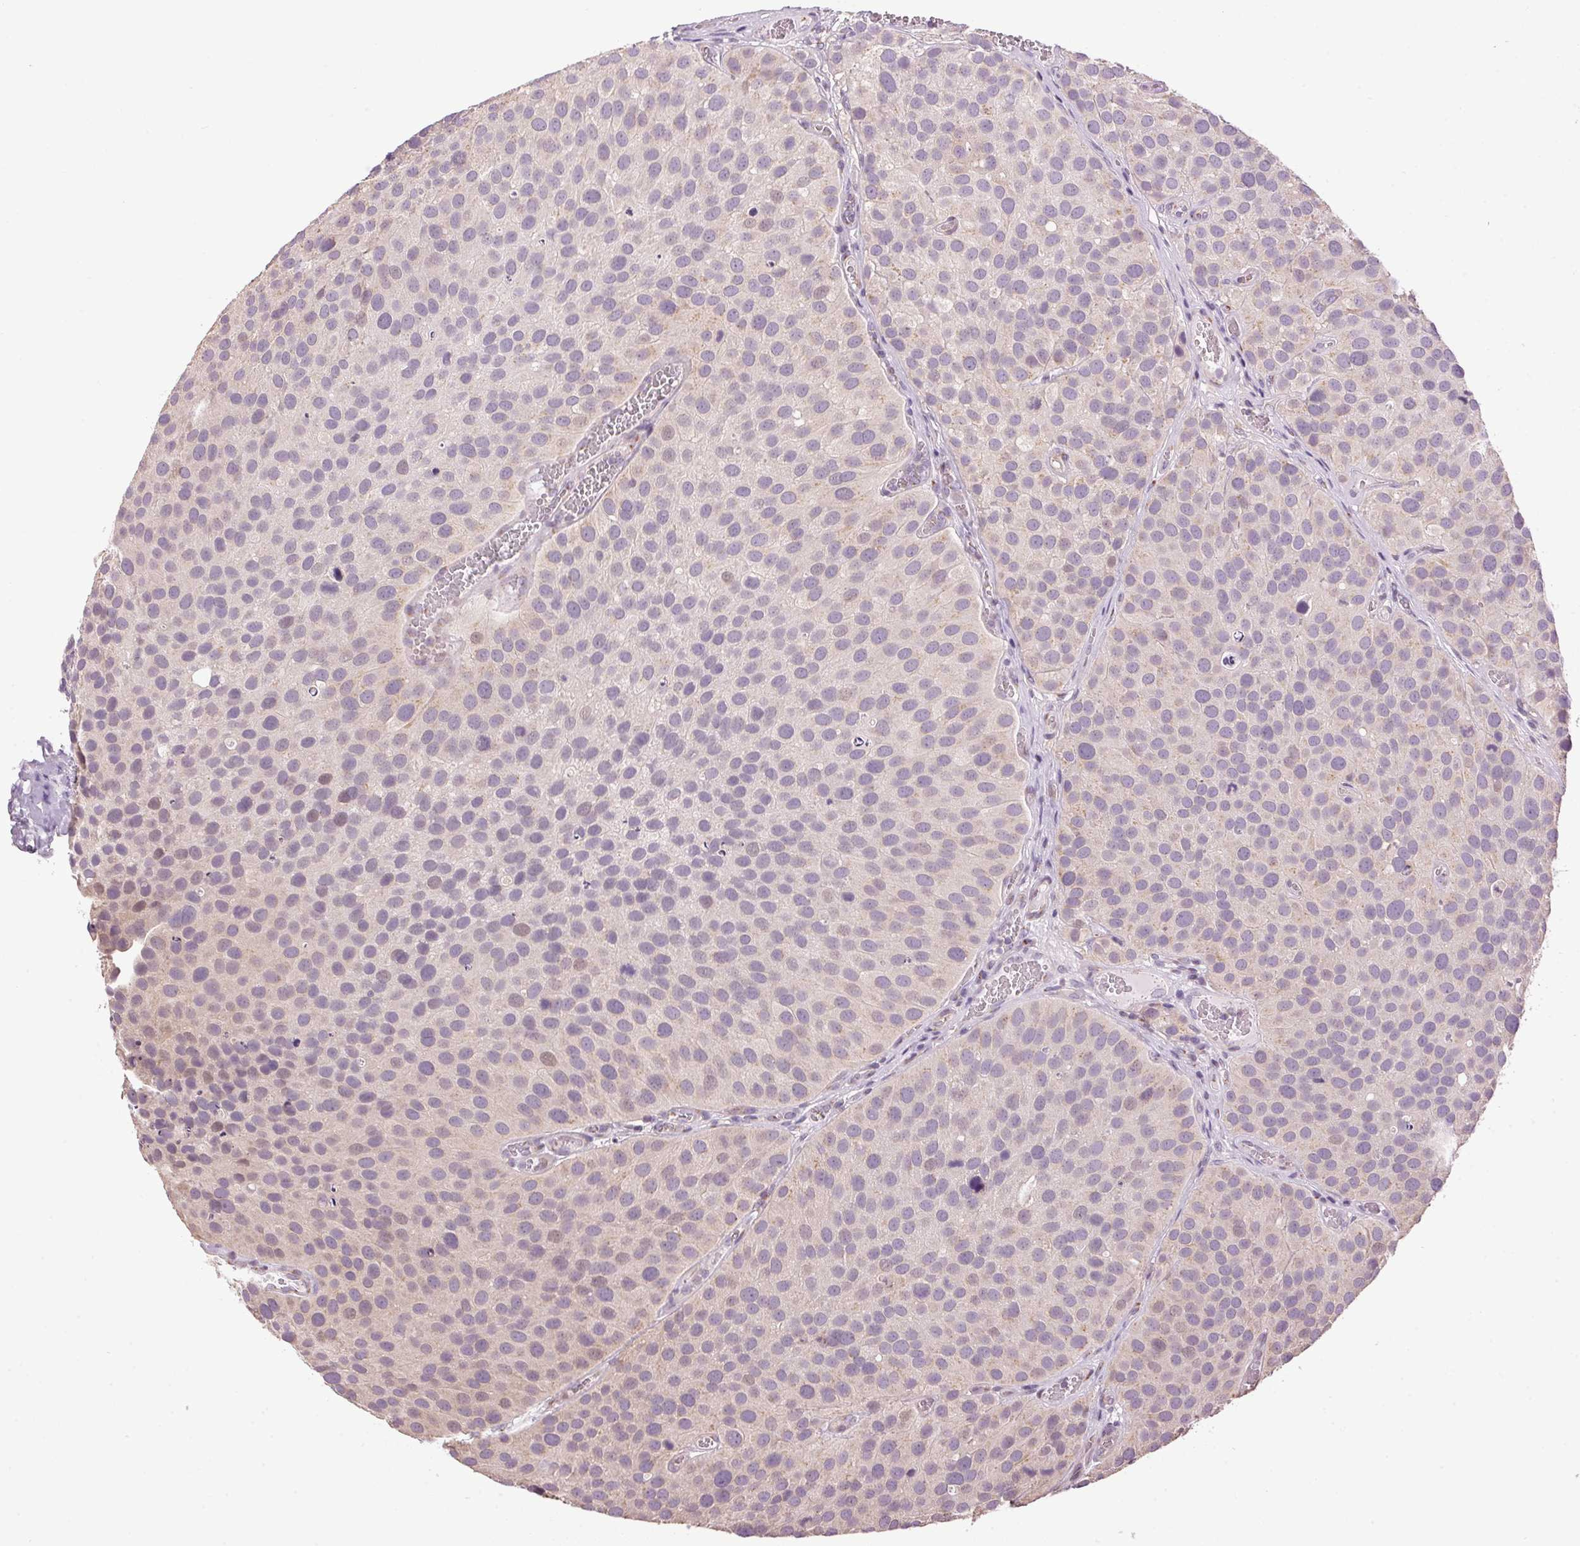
{"staining": {"intensity": "weak", "quantity": "<25%", "location": "cytoplasmic/membranous"}, "tissue": "urothelial cancer", "cell_type": "Tumor cells", "image_type": "cancer", "snomed": [{"axis": "morphology", "description": "Urothelial carcinoma, Low grade"}, {"axis": "topography", "description": "Urinary bladder"}], "caption": "Tumor cells show no significant protein staining in low-grade urothelial carcinoma.", "gene": "GOLPH3", "patient": {"sex": "female", "age": 69}}